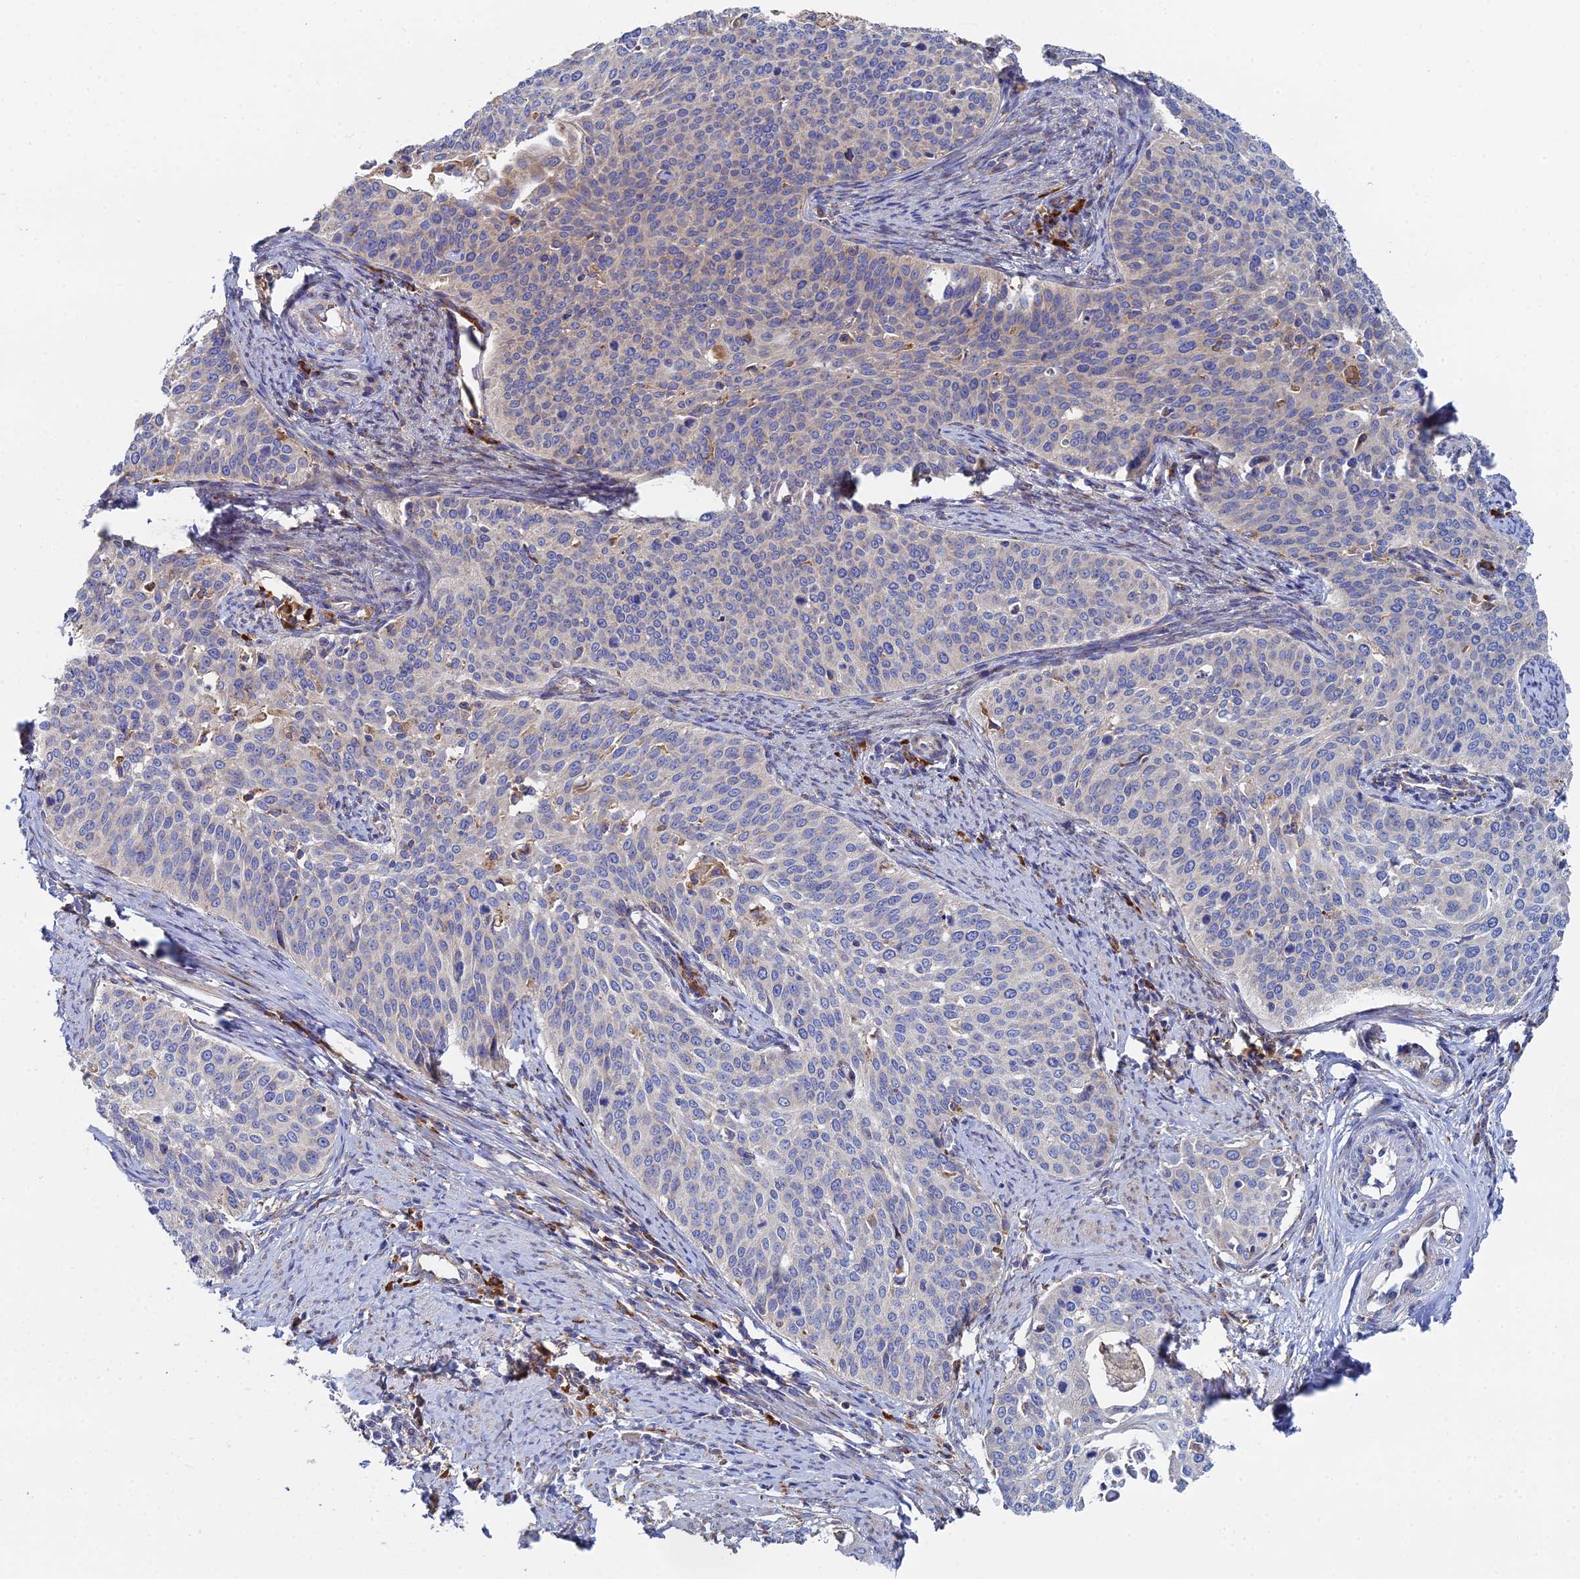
{"staining": {"intensity": "weak", "quantity": "<25%", "location": "cytoplasmic/membranous"}, "tissue": "cervical cancer", "cell_type": "Tumor cells", "image_type": "cancer", "snomed": [{"axis": "morphology", "description": "Squamous cell carcinoma, NOS"}, {"axis": "topography", "description": "Cervix"}], "caption": "Tumor cells show no significant staining in cervical squamous cell carcinoma.", "gene": "CLCN3", "patient": {"sex": "female", "age": 44}}